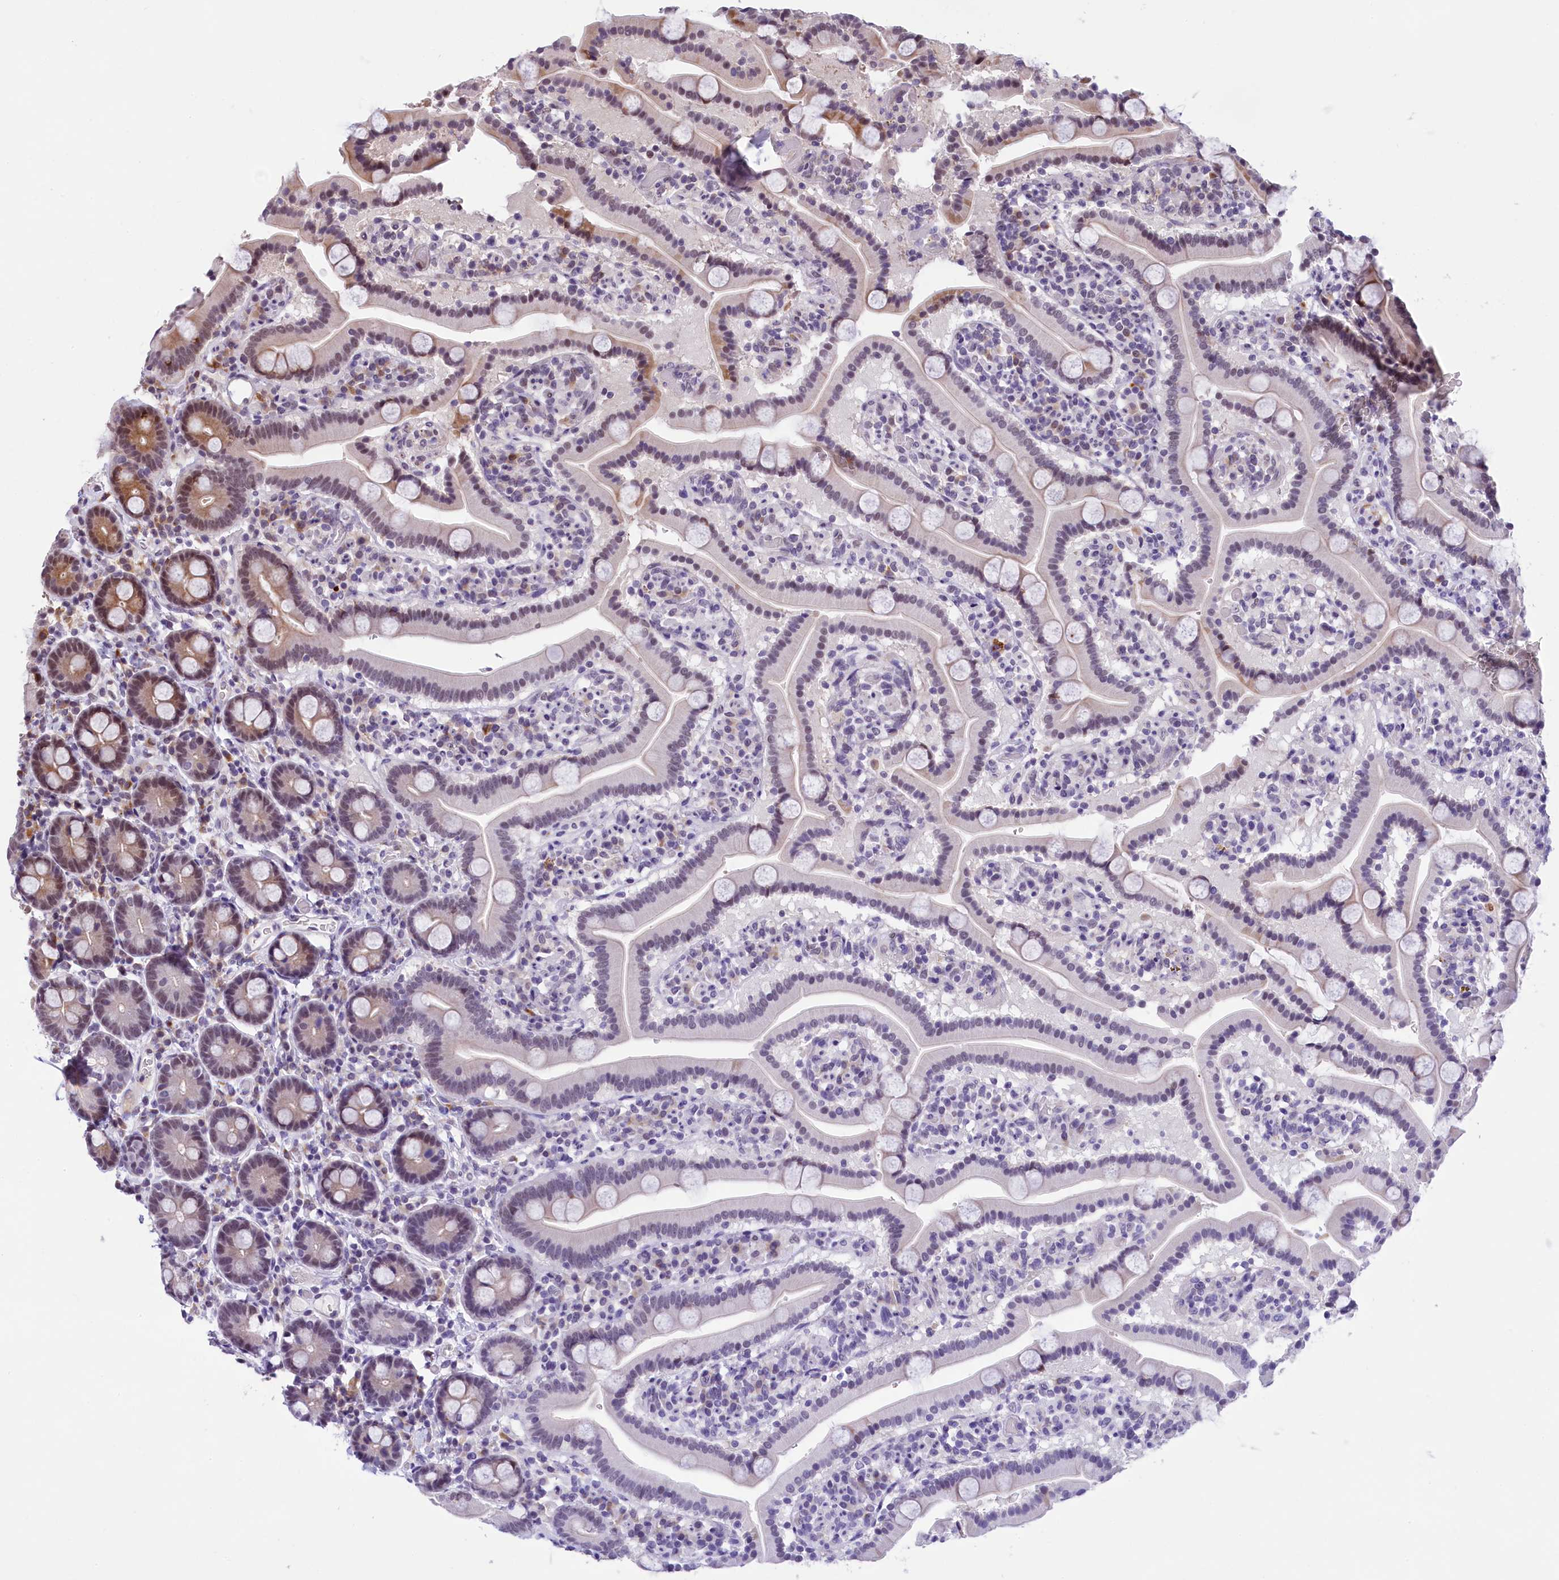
{"staining": {"intensity": "moderate", "quantity": "<25%", "location": "cytoplasmic/membranous"}, "tissue": "duodenum", "cell_type": "Glandular cells", "image_type": "normal", "snomed": [{"axis": "morphology", "description": "Normal tissue, NOS"}, {"axis": "topography", "description": "Duodenum"}], "caption": "Brown immunohistochemical staining in unremarkable human duodenum reveals moderate cytoplasmic/membranous positivity in about <25% of glandular cells.", "gene": "FBXO45", "patient": {"sex": "male", "age": 55}}